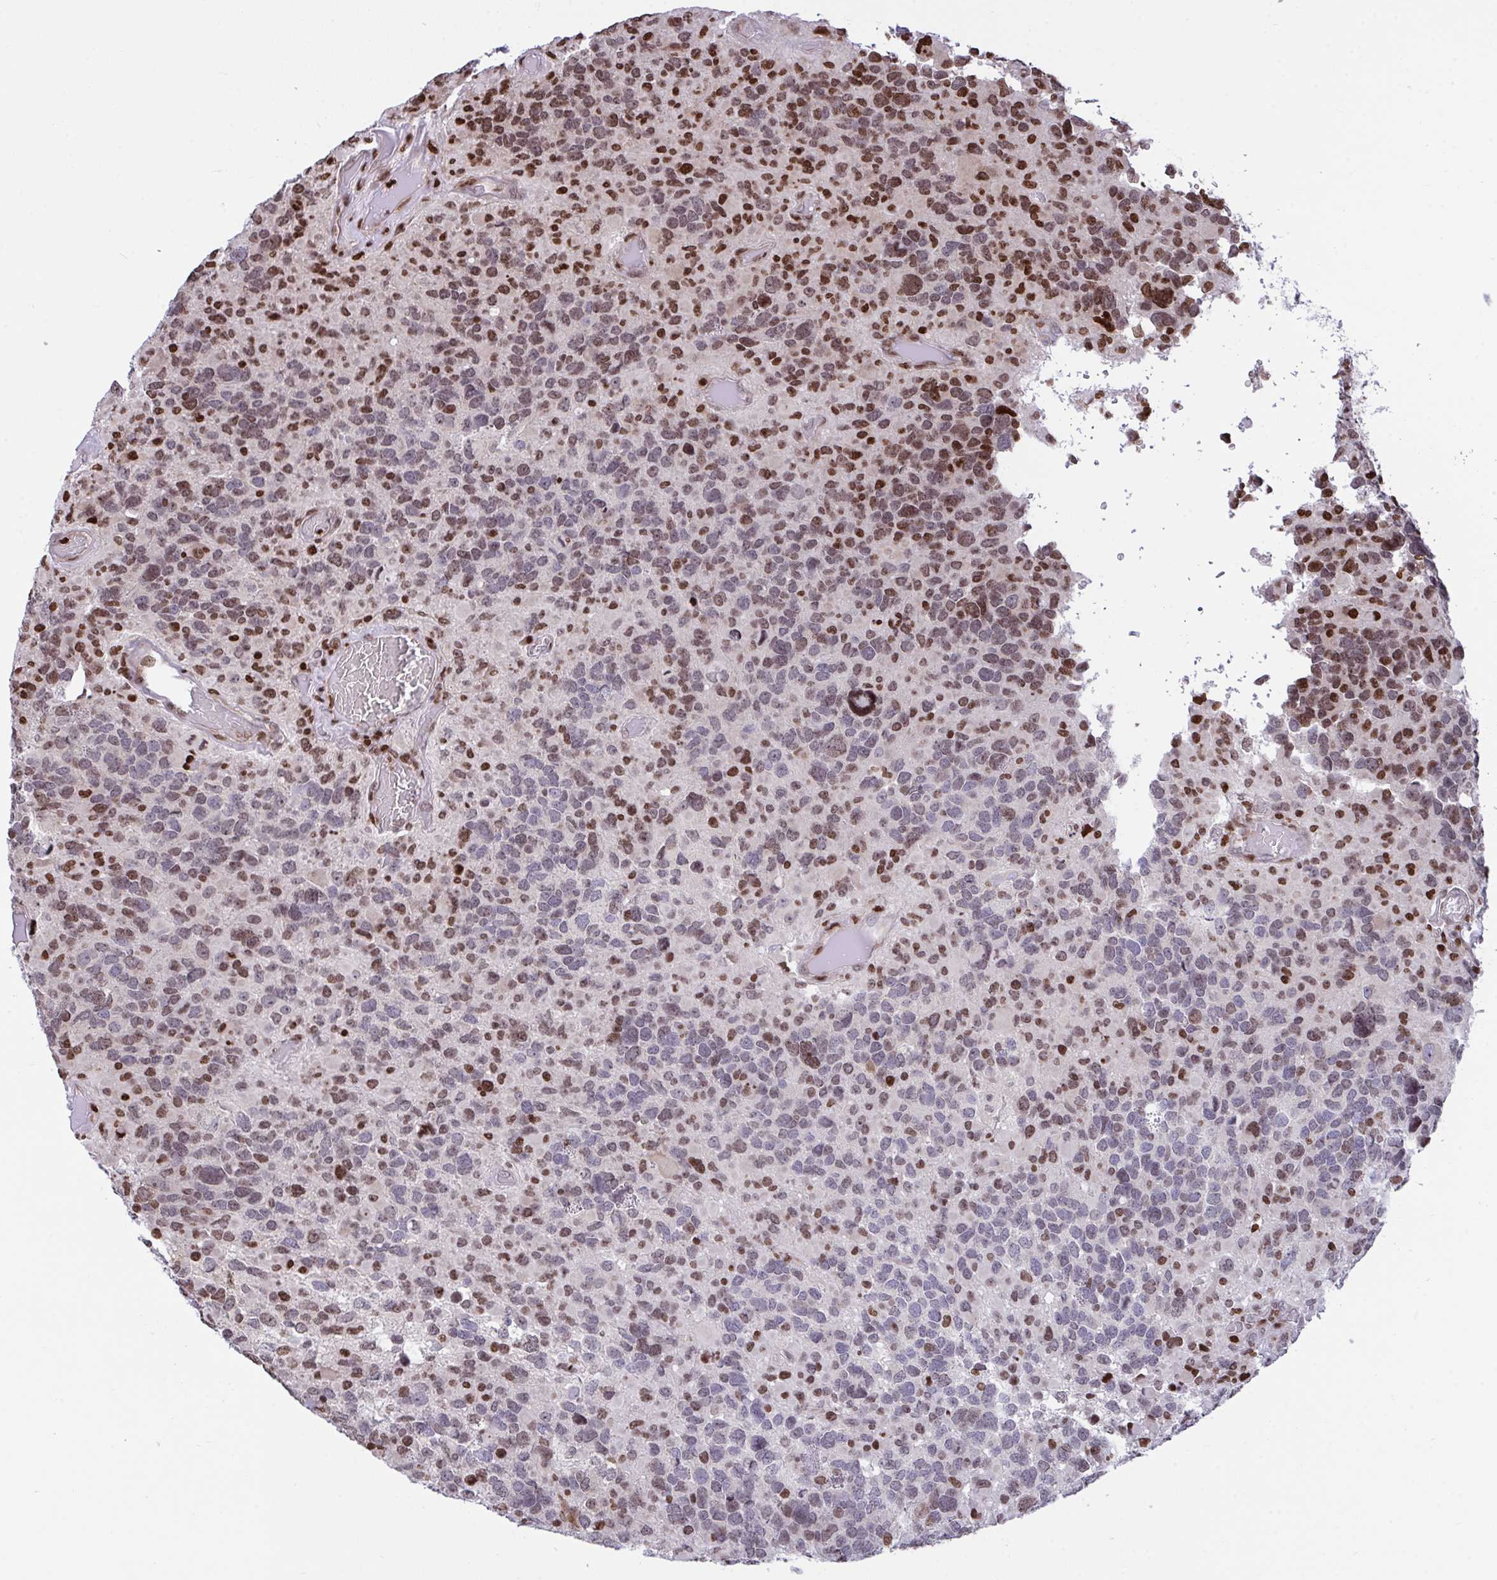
{"staining": {"intensity": "moderate", "quantity": "25%-75%", "location": "nuclear"}, "tissue": "glioma", "cell_type": "Tumor cells", "image_type": "cancer", "snomed": [{"axis": "morphology", "description": "Glioma, malignant, High grade"}, {"axis": "topography", "description": "Brain"}], "caption": "Malignant high-grade glioma stained for a protein demonstrates moderate nuclear positivity in tumor cells. (Brightfield microscopy of DAB IHC at high magnification).", "gene": "RAPGEF5", "patient": {"sex": "female", "age": 40}}